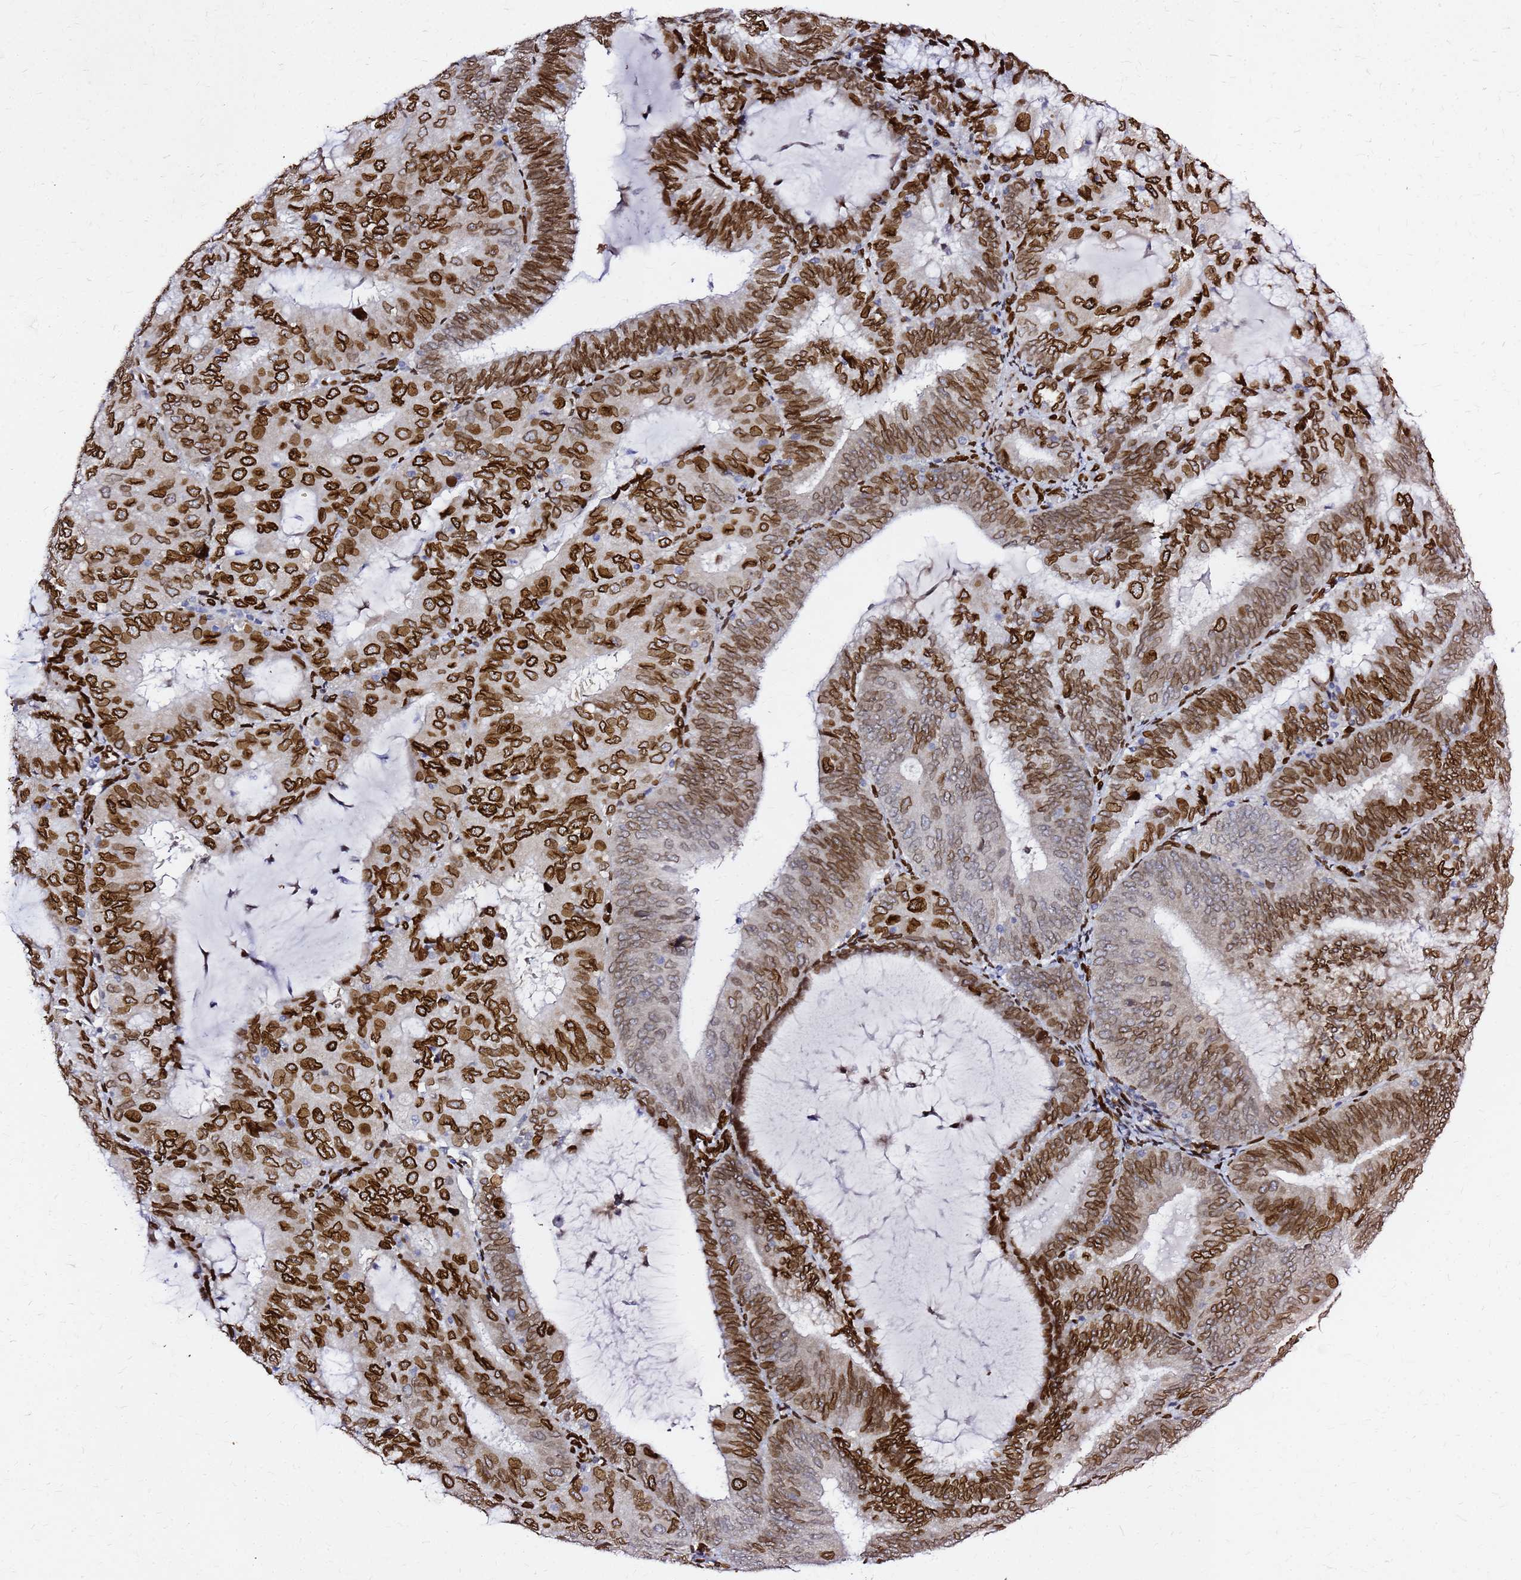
{"staining": {"intensity": "strong", "quantity": ">75%", "location": "cytoplasmic/membranous,nuclear"}, "tissue": "endometrial cancer", "cell_type": "Tumor cells", "image_type": "cancer", "snomed": [{"axis": "morphology", "description": "Adenocarcinoma, NOS"}, {"axis": "topography", "description": "Endometrium"}], "caption": "Endometrial cancer (adenocarcinoma) stained with a brown dye exhibits strong cytoplasmic/membranous and nuclear positive expression in approximately >75% of tumor cells.", "gene": "C6orf141", "patient": {"sex": "female", "age": 81}}